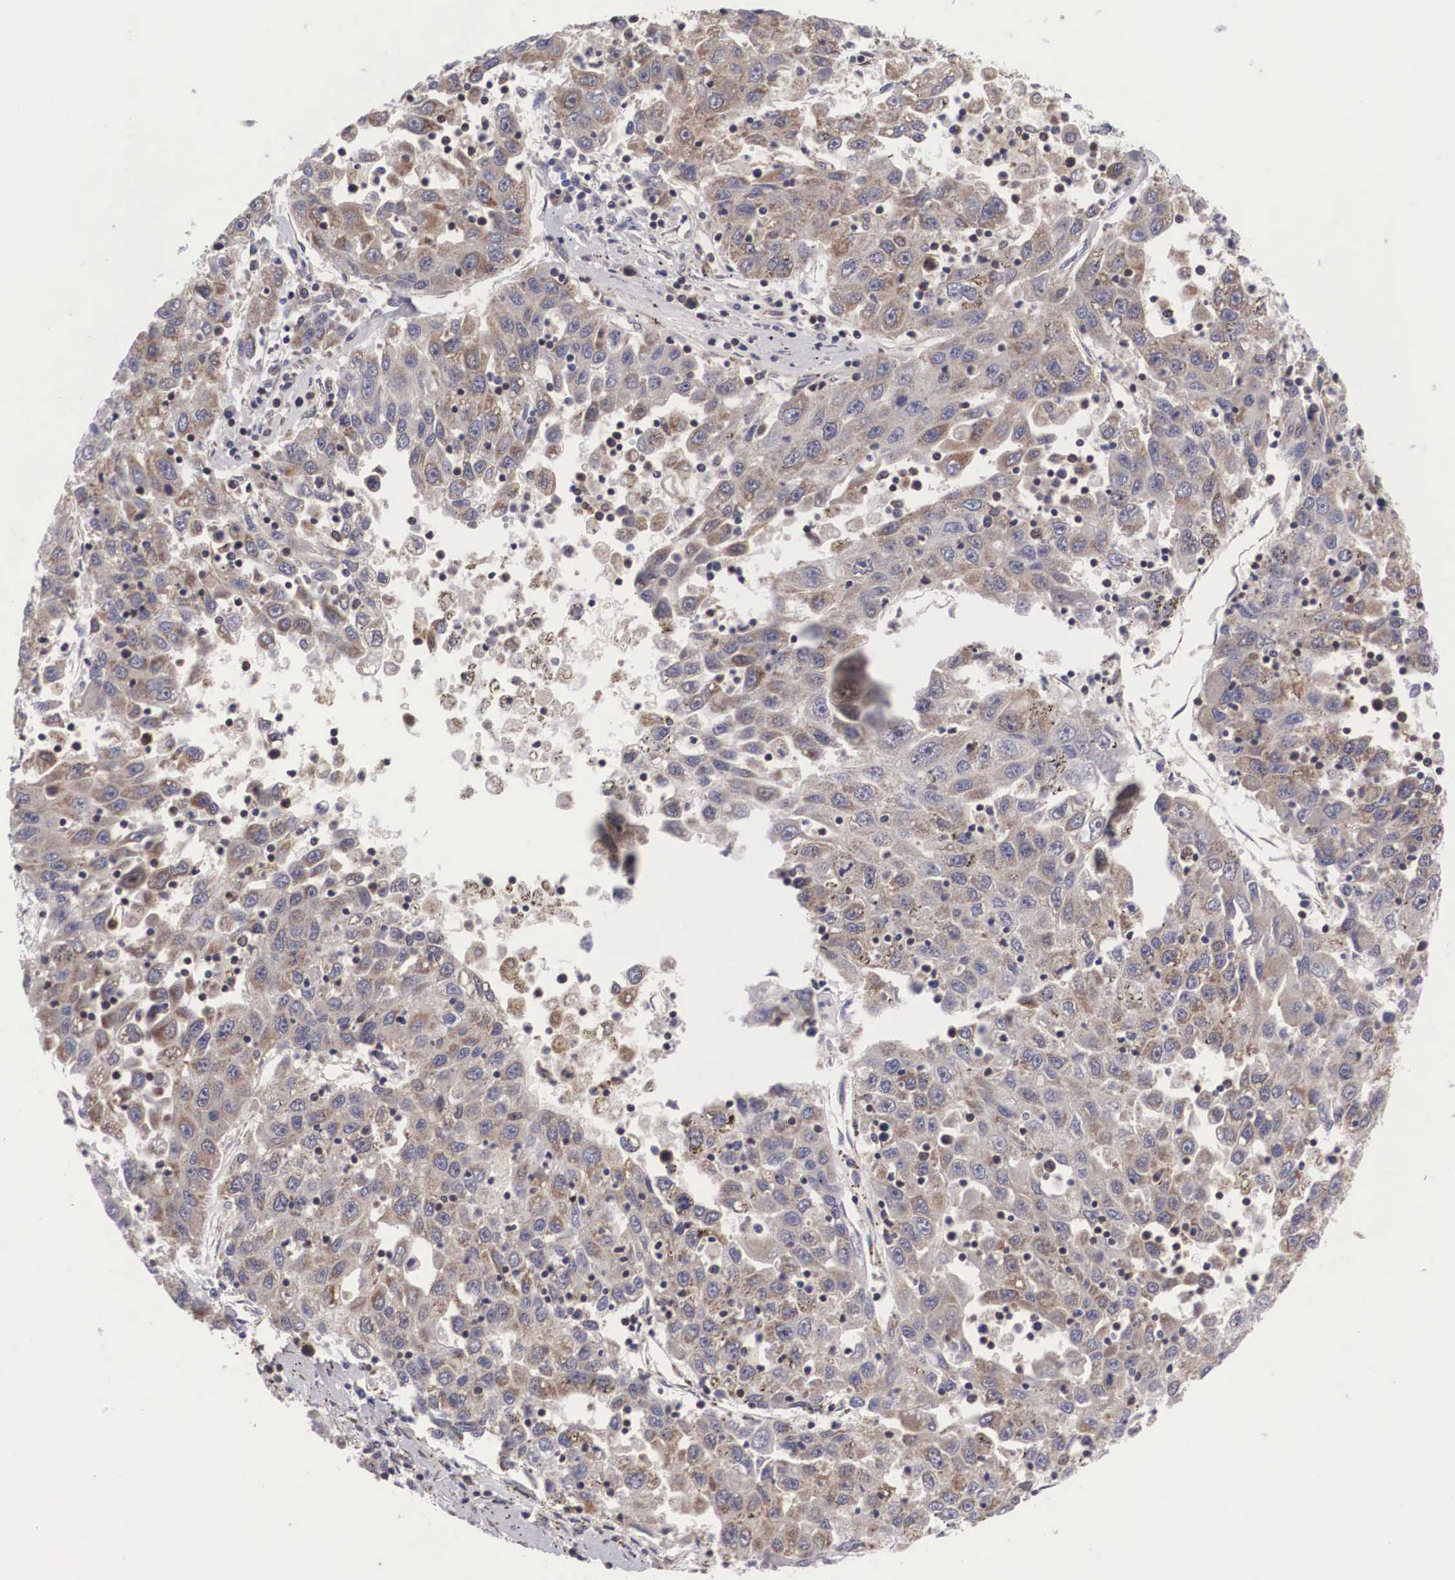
{"staining": {"intensity": "weak", "quantity": ">75%", "location": "cytoplasmic/membranous"}, "tissue": "liver cancer", "cell_type": "Tumor cells", "image_type": "cancer", "snomed": [{"axis": "morphology", "description": "Carcinoma, Hepatocellular, NOS"}, {"axis": "topography", "description": "Liver"}], "caption": "Human hepatocellular carcinoma (liver) stained for a protein (brown) reveals weak cytoplasmic/membranous positive expression in about >75% of tumor cells.", "gene": "DHRS1", "patient": {"sex": "male", "age": 49}}